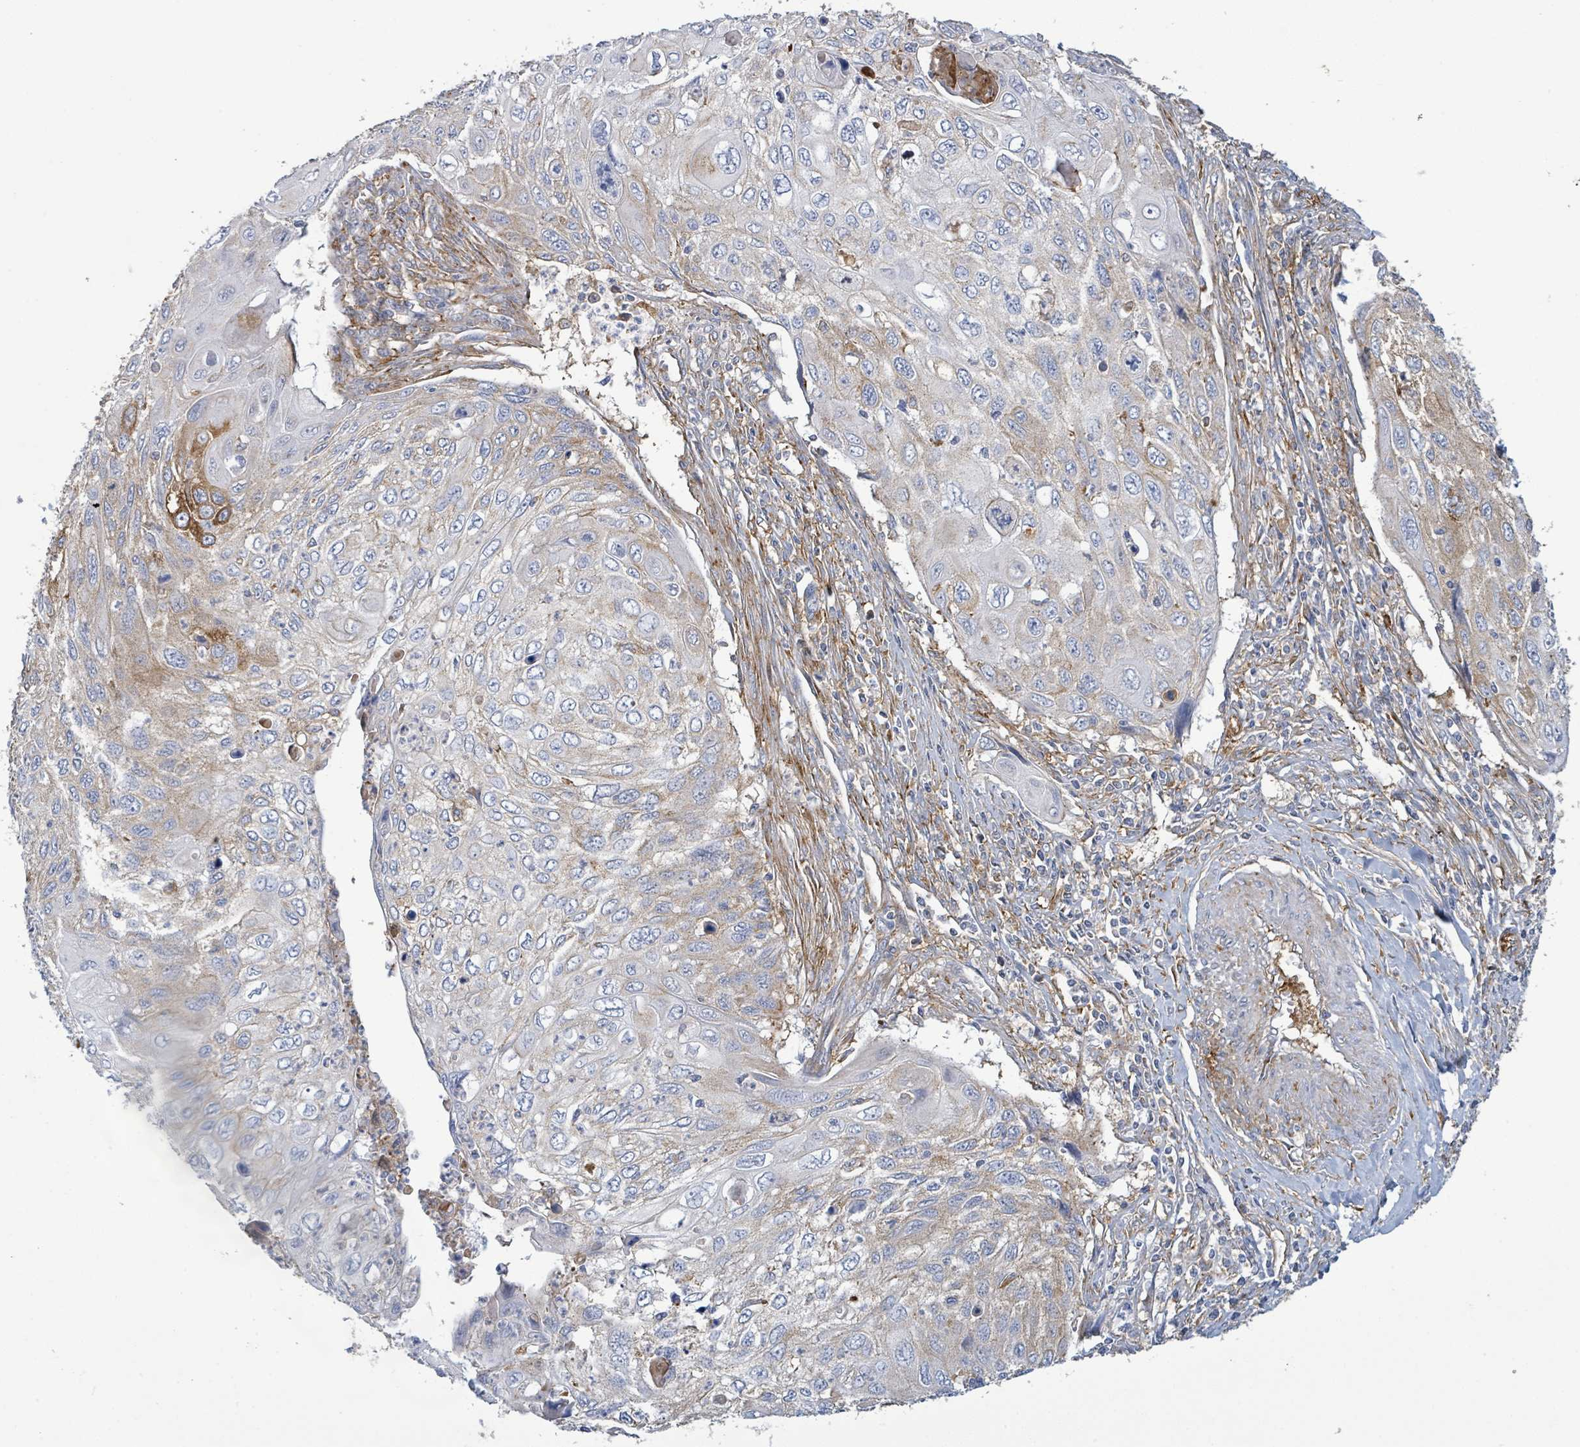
{"staining": {"intensity": "moderate", "quantity": "<25%", "location": "cytoplasmic/membranous"}, "tissue": "cervical cancer", "cell_type": "Tumor cells", "image_type": "cancer", "snomed": [{"axis": "morphology", "description": "Squamous cell carcinoma, NOS"}, {"axis": "topography", "description": "Cervix"}], "caption": "IHC of cervical squamous cell carcinoma displays low levels of moderate cytoplasmic/membranous expression in about <25% of tumor cells.", "gene": "EGFL7", "patient": {"sex": "female", "age": 70}}